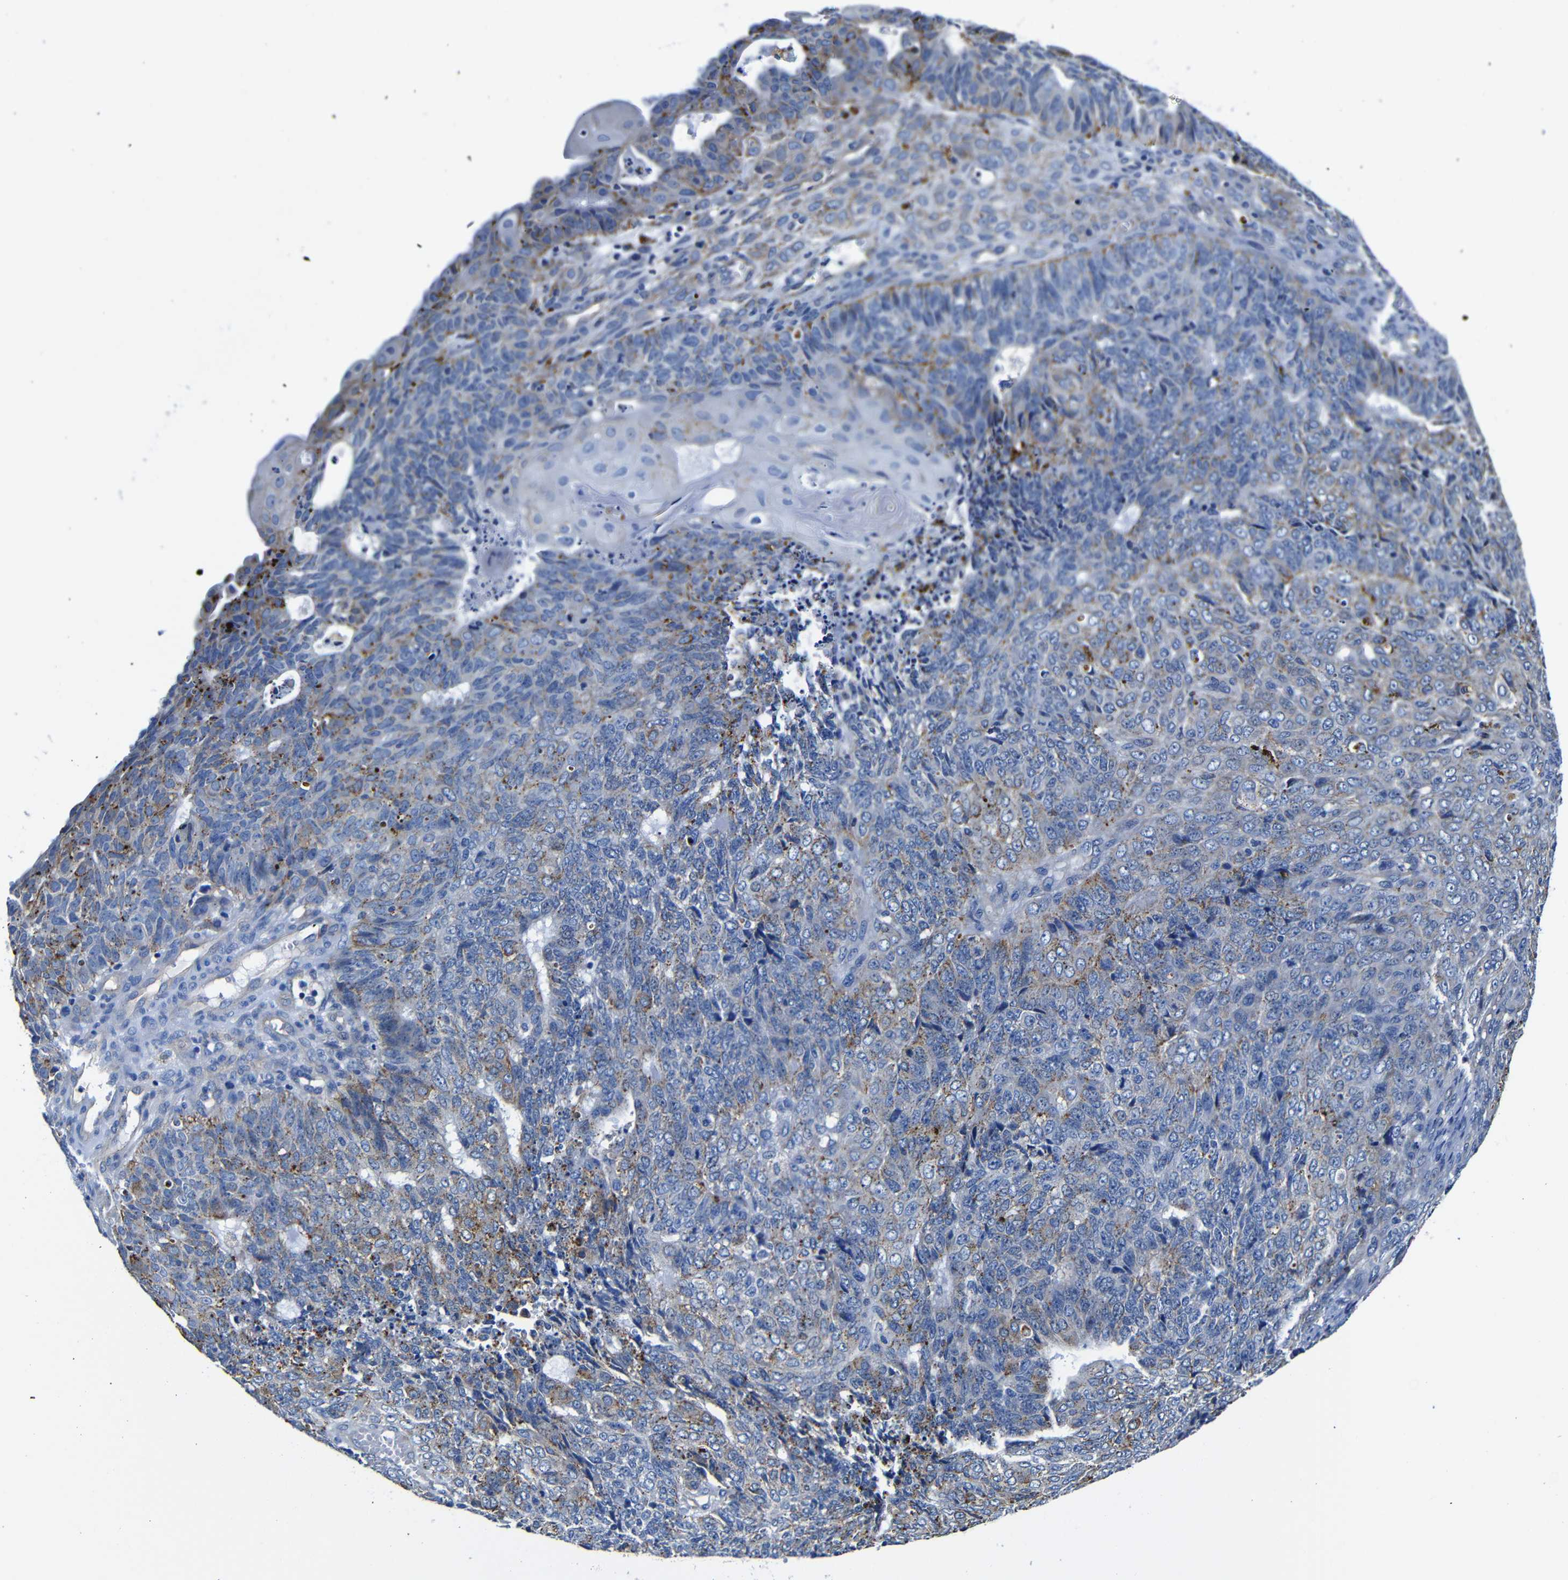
{"staining": {"intensity": "weak", "quantity": "<25%", "location": "cytoplasmic/membranous"}, "tissue": "endometrial cancer", "cell_type": "Tumor cells", "image_type": "cancer", "snomed": [{"axis": "morphology", "description": "Adenocarcinoma, NOS"}, {"axis": "topography", "description": "Endometrium"}], "caption": "A micrograph of human endometrial cancer is negative for staining in tumor cells.", "gene": "GIMAP2", "patient": {"sex": "female", "age": 32}}